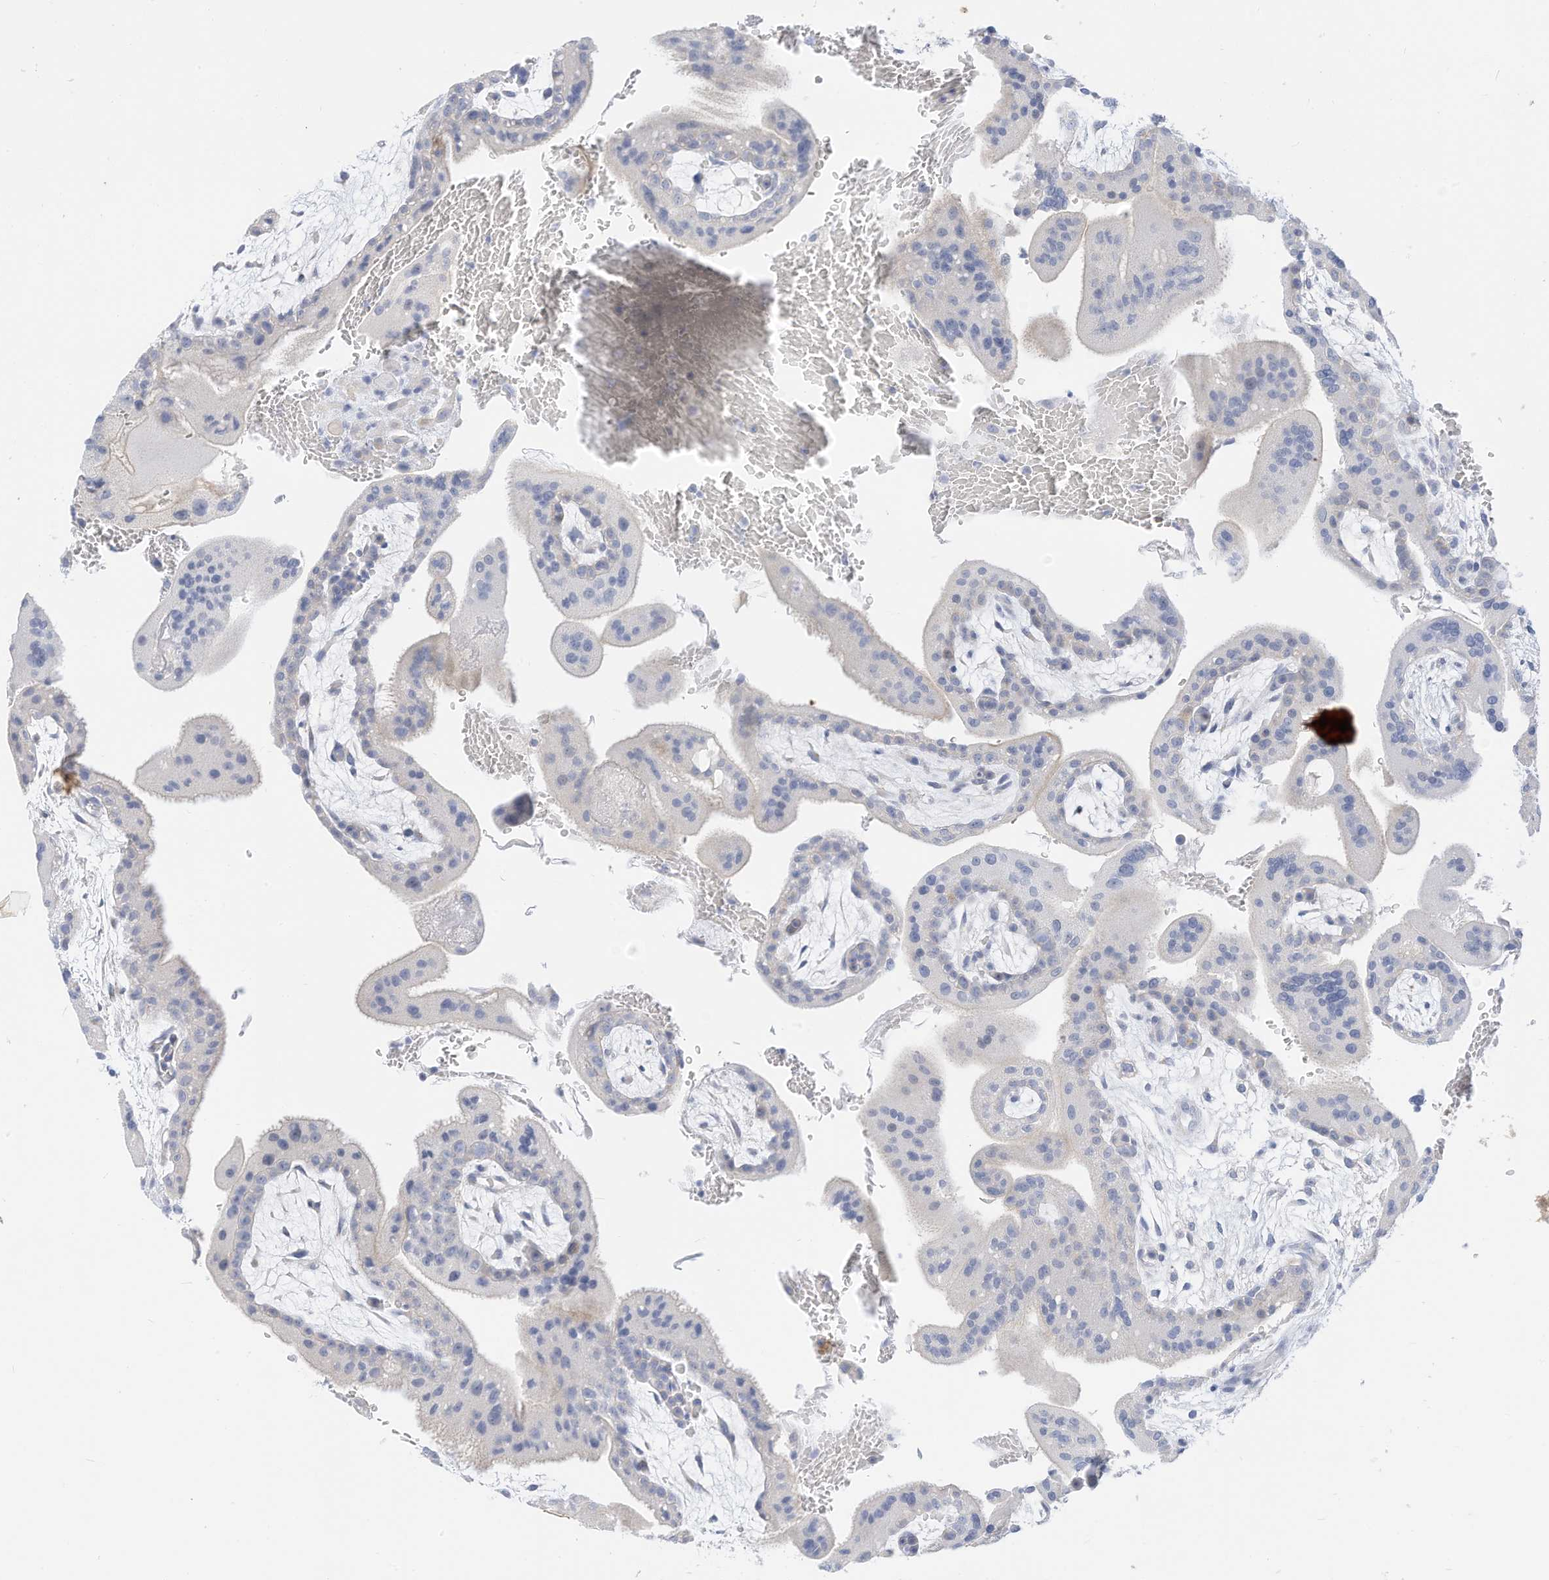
{"staining": {"intensity": "negative", "quantity": "none", "location": "none"}, "tissue": "placenta", "cell_type": "Decidual cells", "image_type": "normal", "snomed": [{"axis": "morphology", "description": "Normal tissue, NOS"}, {"axis": "topography", "description": "Placenta"}], "caption": "The image shows no staining of decidual cells in unremarkable placenta. The staining was performed using DAB (3,3'-diaminobenzidine) to visualize the protein expression in brown, while the nuclei were stained in blue with hematoxylin (Magnification: 20x).", "gene": "SPOCD1", "patient": {"sex": "female", "age": 35}}